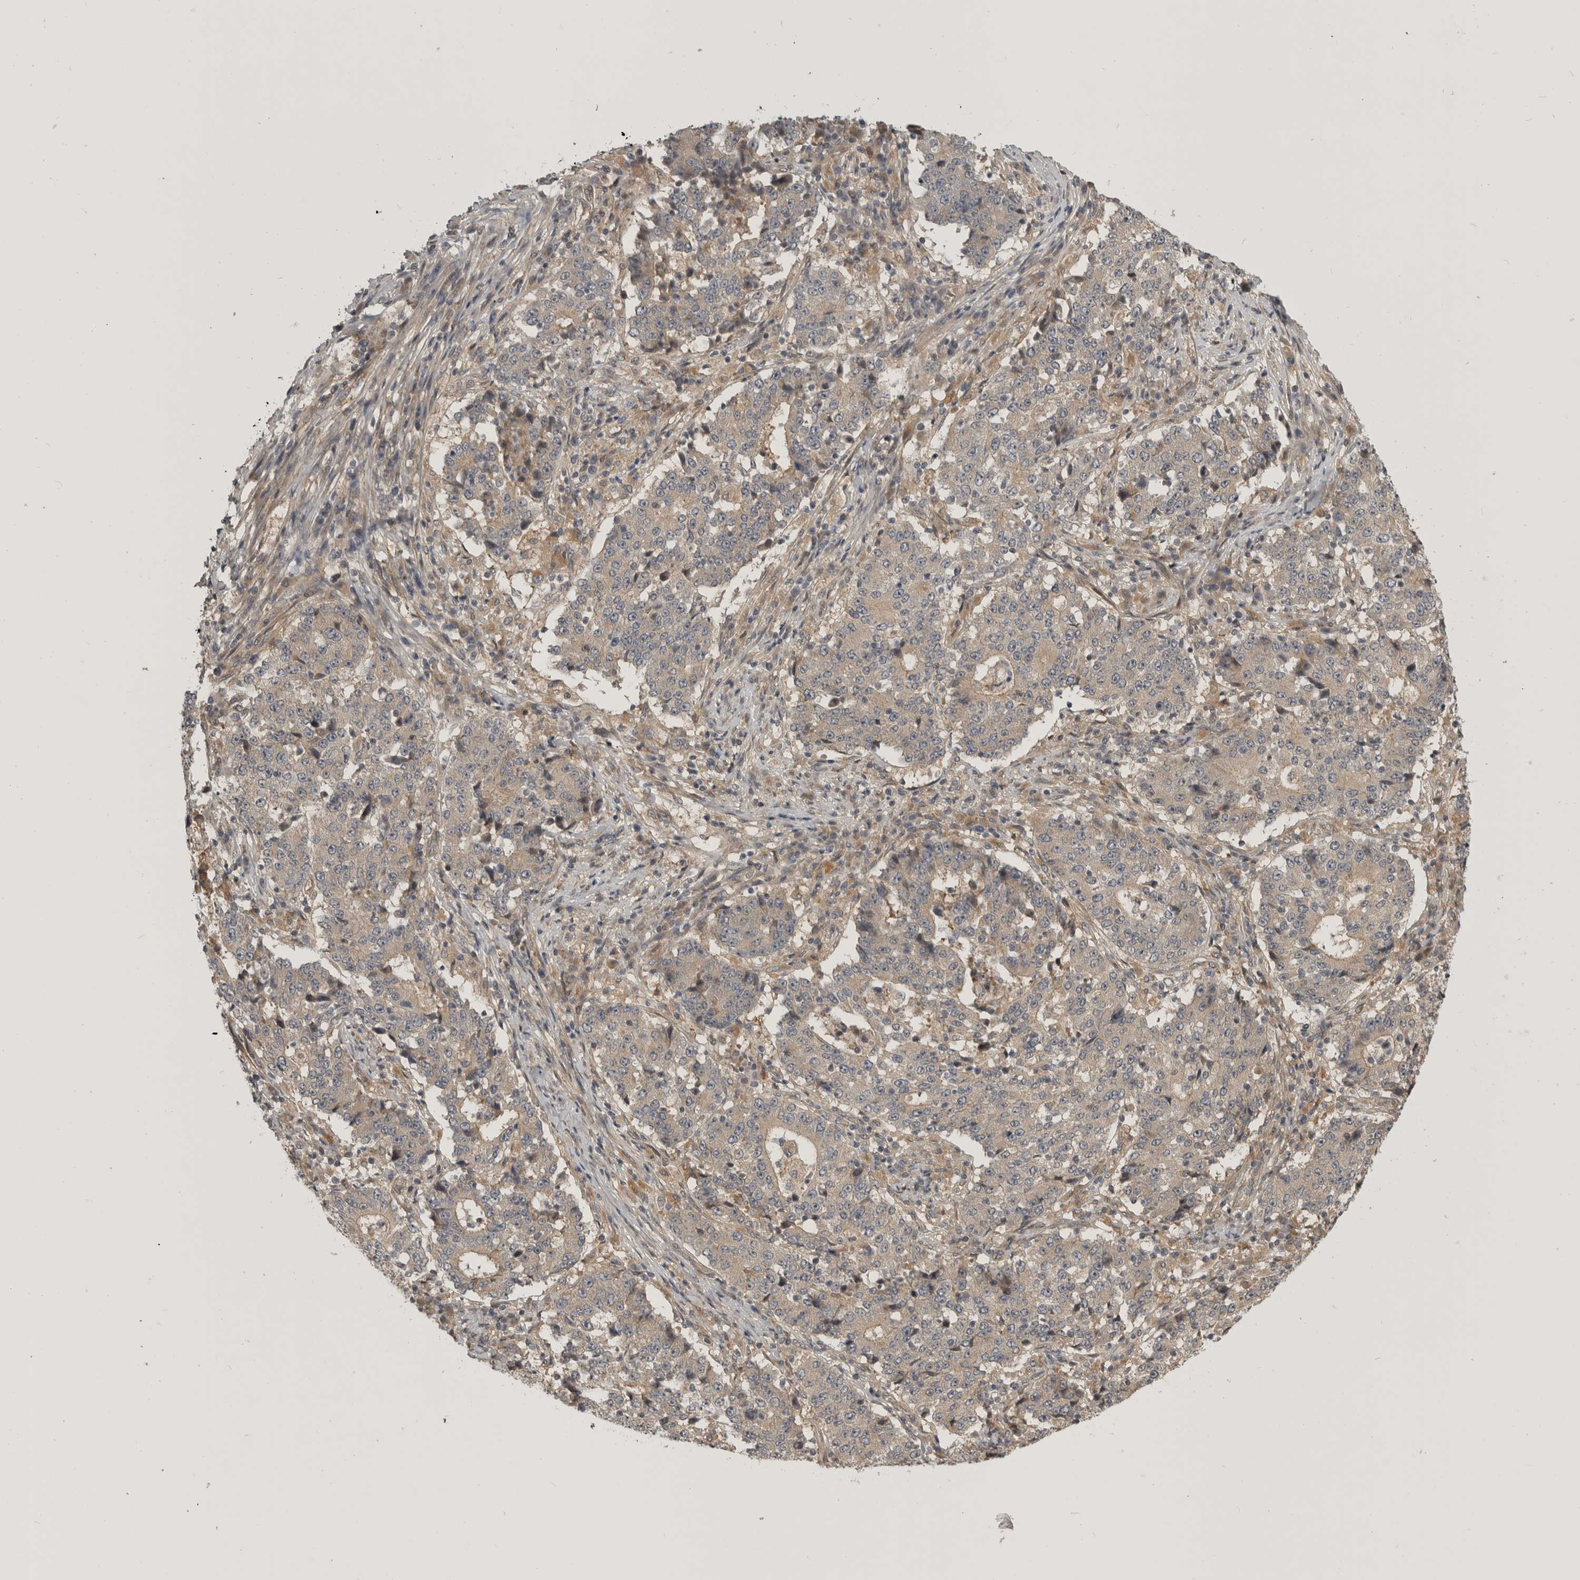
{"staining": {"intensity": "weak", "quantity": "25%-75%", "location": "cytoplasmic/membranous"}, "tissue": "stomach cancer", "cell_type": "Tumor cells", "image_type": "cancer", "snomed": [{"axis": "morphology", "description": "Adenocarcinoma, NOS"}, {"axis": "topography", "description": "Stomach"}], "caption": "IHC (DAB (3,3'-diaminobenzidine)) staining of human stomach adenocarcinoma shows weak cytoplasmic/membranous protein positivity in about 25%-75% of tumor cells.", "gene": "CUEDC1", "patient": {"sex": "male", "age": 59}}